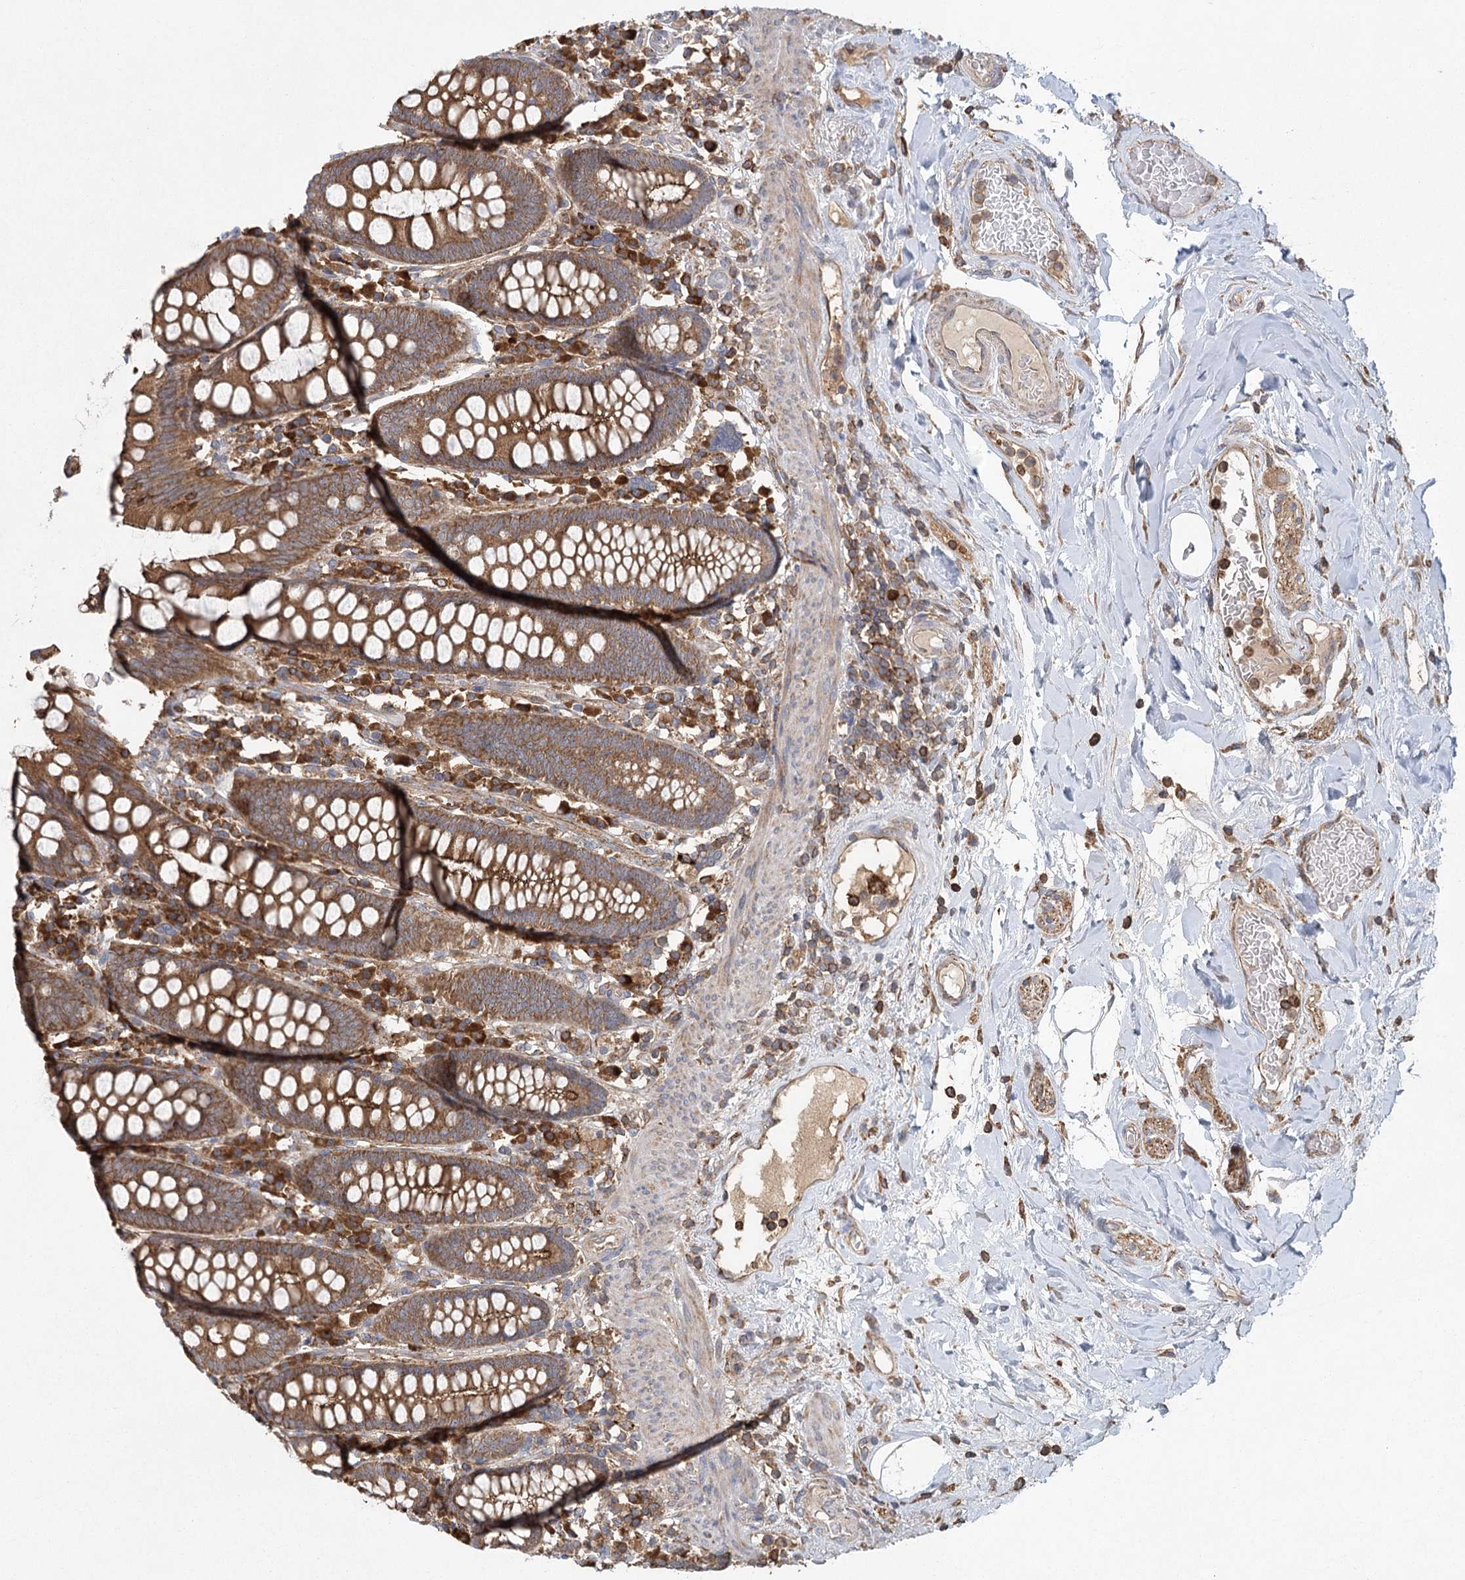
{"staining": {"intensity": "moderate", "quantity": "25%-75%", "location": "cytoplasmic/membranous"}, "tissue": "colon", "cell_type": "Endothelial cells", "image_type": "normal", "snomed": [{"axis": "morphology", "description": "Normal tissue, NOS"}, {"axis": "topography", "description": "Colon"}], "caption": "An image of colon stained for a protein displays moderate cytoplasmic/membranous brown staining in endothelial cells. (Brightfield microscopy of DAB IHC at high magnification).", "gene": "PLEKHA7", "patient": {"sex": "female", "age": 79}}